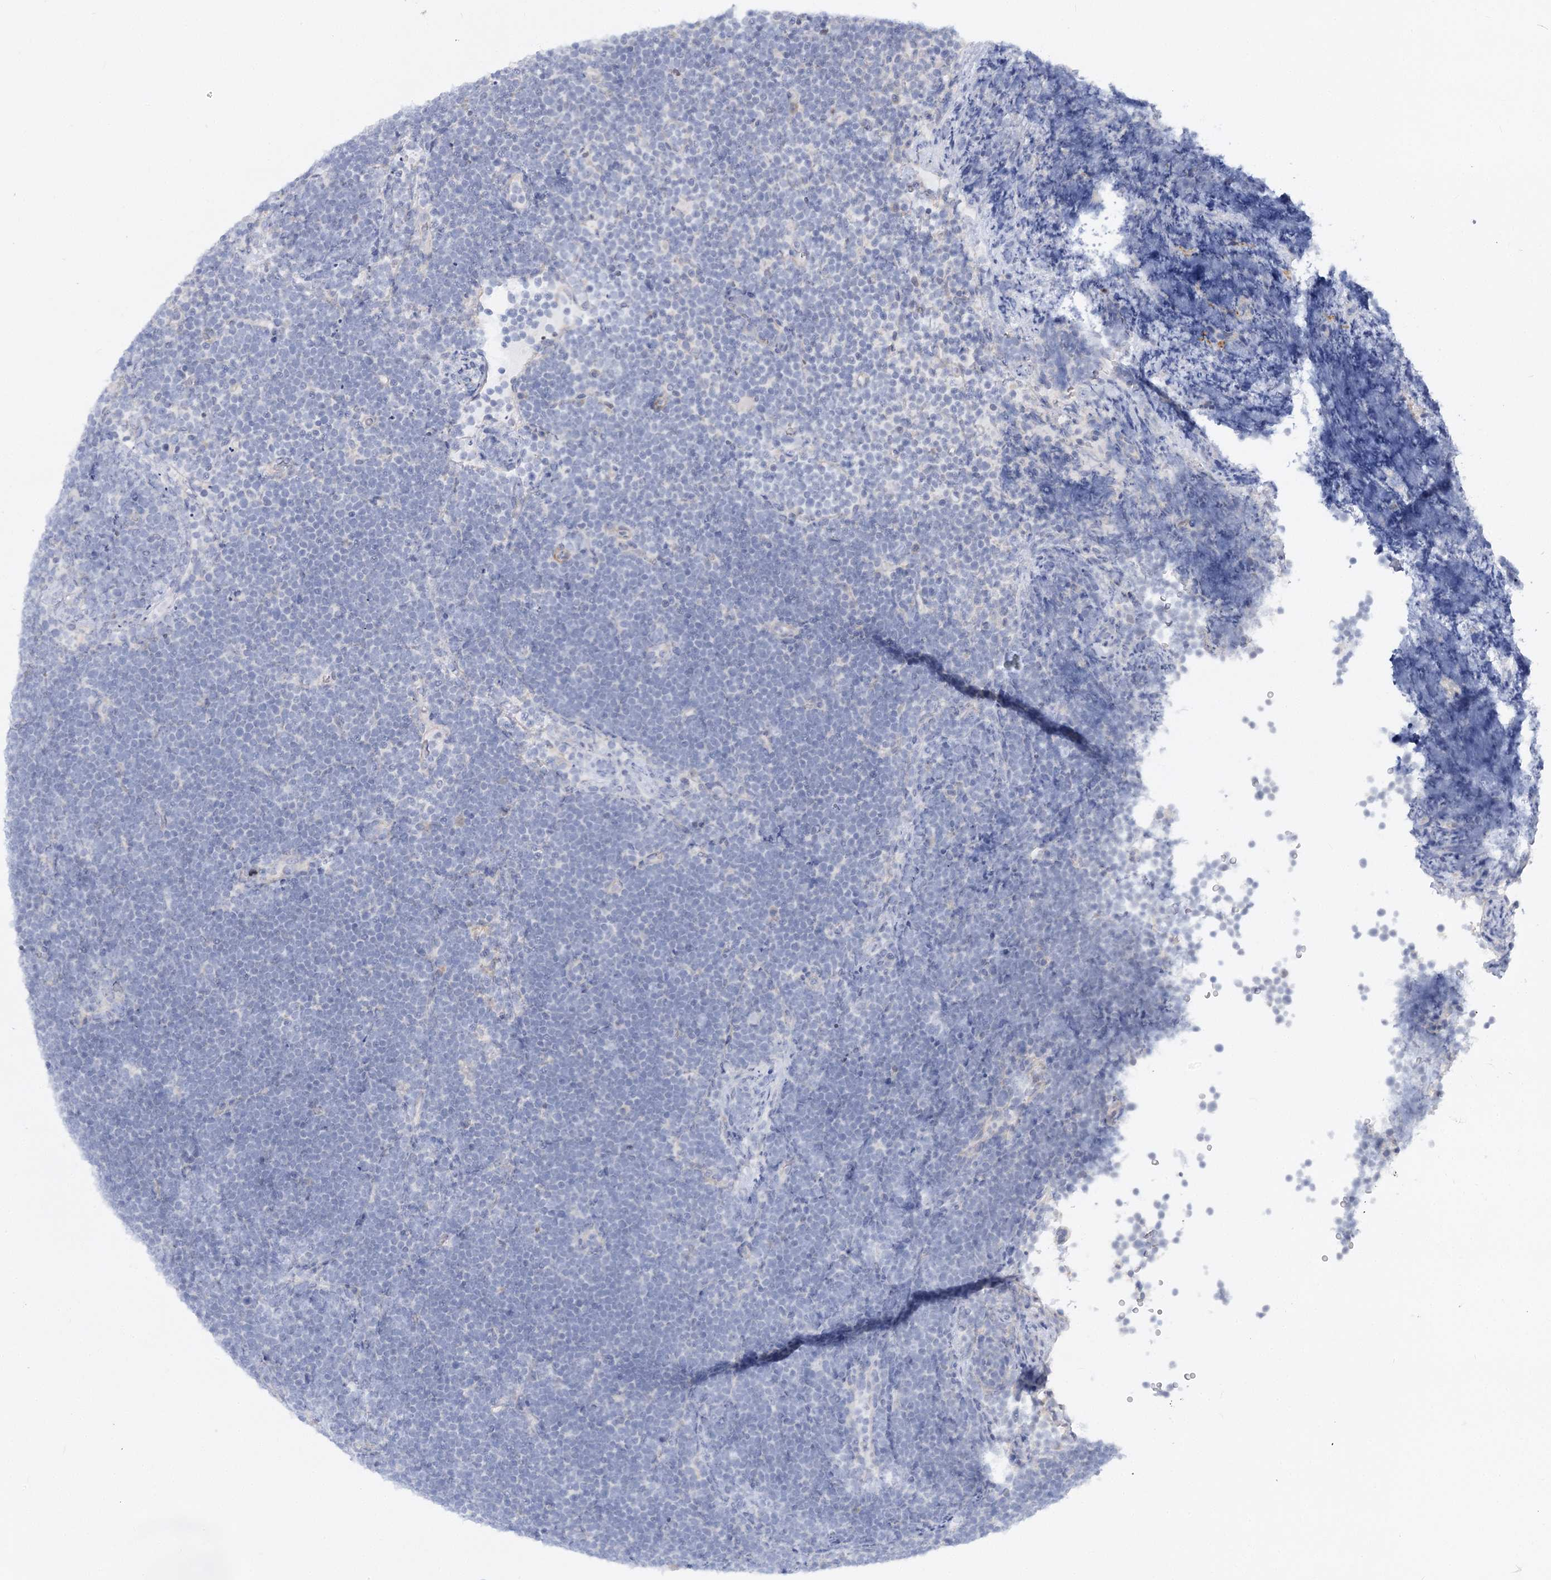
{"staining": {"intensity": "negative", "quantity": "none", "location": "none"}, "tissue": "lymphoma", "cell_type": "Tumor cells", "image_type": "cancer", "snomed": [{"axis": "morphology", "description": "Malignant lymphoma, non-Hodgkin's type, High grade"}, {"axis": "topography", "description": "Lymph node"}], "caption": "Immunohistochemistry (IHC) micrograph of neoplastic tissue: human high-grade malignant lymphoma, non-Hodgkin's type stained with DAB (3,3'-diaminobenzidine) reveals no significant protein positivity in tumor cells.", "gene": "ARSI", "patient": {"sex": "male", "age": 13}}